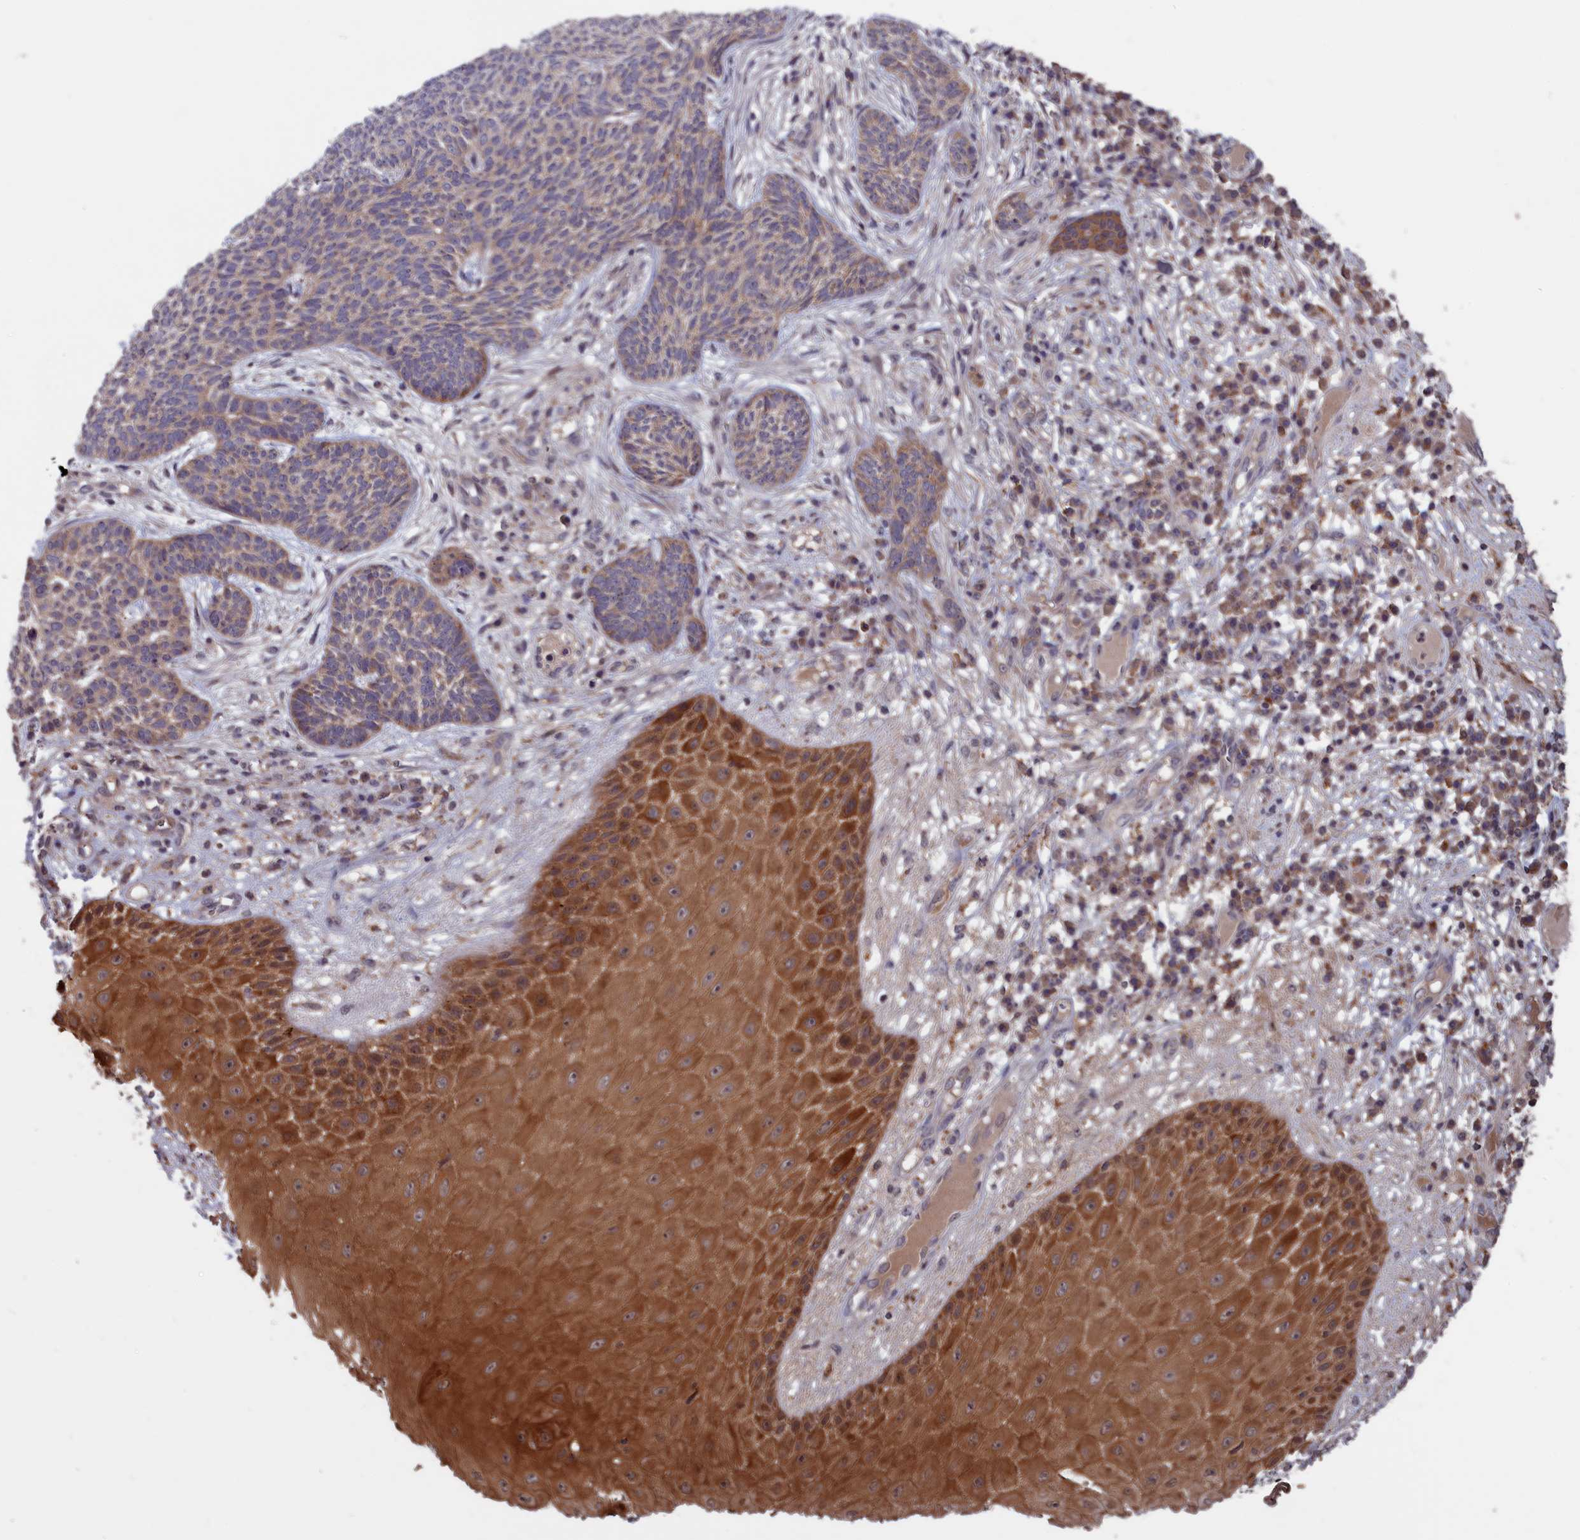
{"staining": {"intensity": "weak", "quantity": "<25%", "location": "cytoplasmic/membranous"}, "tissue": "skin cancer", "cell_type": "Tumor cells", "image_type": "cancer", "snomed": [{"axis": "morphology", "description": "Normal tissue, NOS"}, {"axis": "morphology", "description": "Basal cell carcinoma"}, {"axis": "topography", "description": "Skin"}], "caption": "This histopathology image is of skin cancer stained with IHC to label a protein in brown with the nuclei are counter-stained blue. There is no expression in tumor cells.", "gene": "CACTIN", "patient": {"sex": "male", "age": 64}}